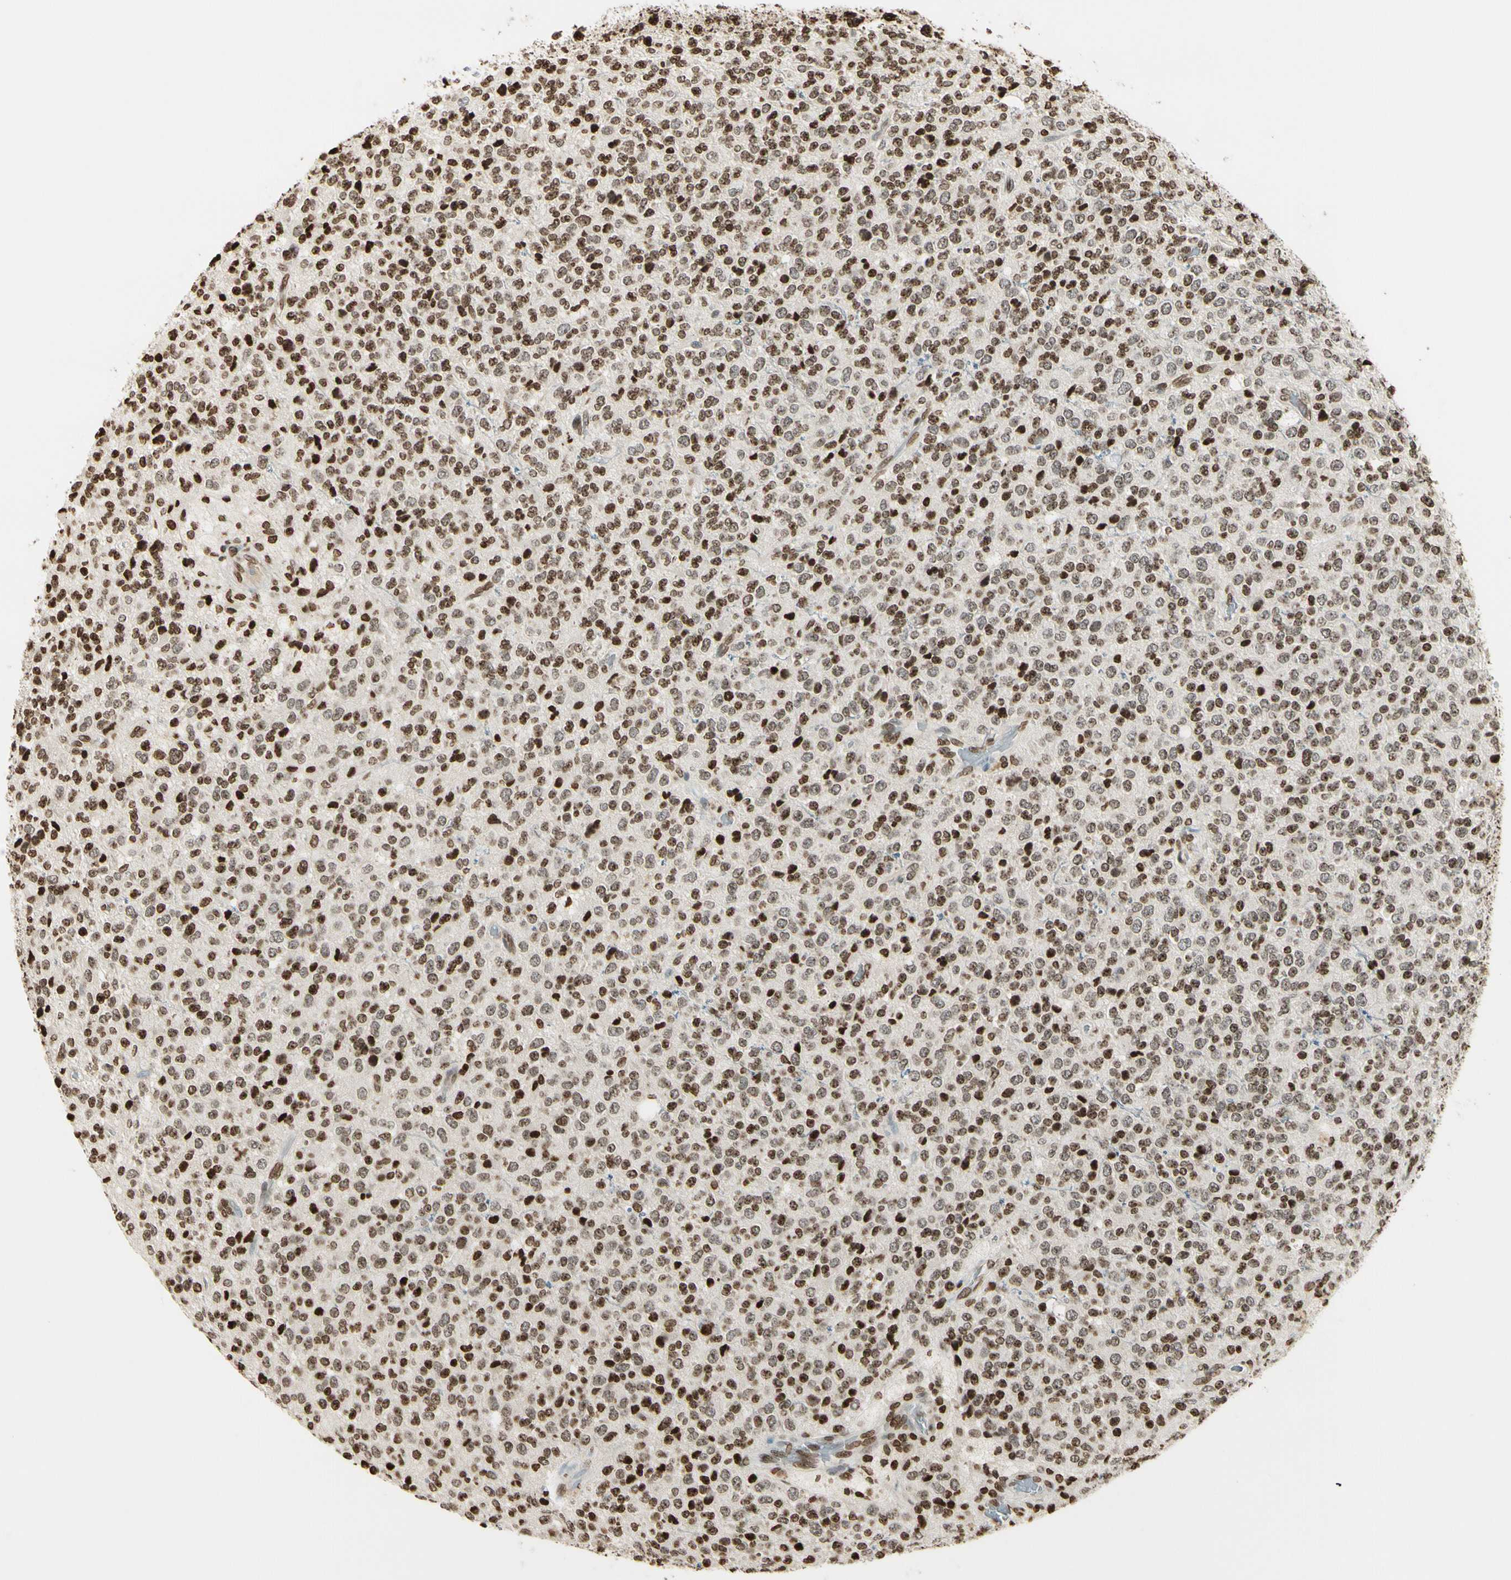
{"staining": {"intensity": "moderate", "quantity": ">75%", "location": "nuclear"}, "tissue": "glioma", "cell_type": "Tumor cells", "image_type": "cancer", "snomed": [{"axis": "morphology", "description": "Glioma, malignant, High grade"}, {"axis": "topography", "description": "pancreas cauda"}], "caption": "Malignant glioma (high-grade) stained with a brown dye reveals moderate nuclear positive positivity in approximately >75% of tumor cells.", "gene": "RORA", "patient": {"sex": "male", "age": 60}}